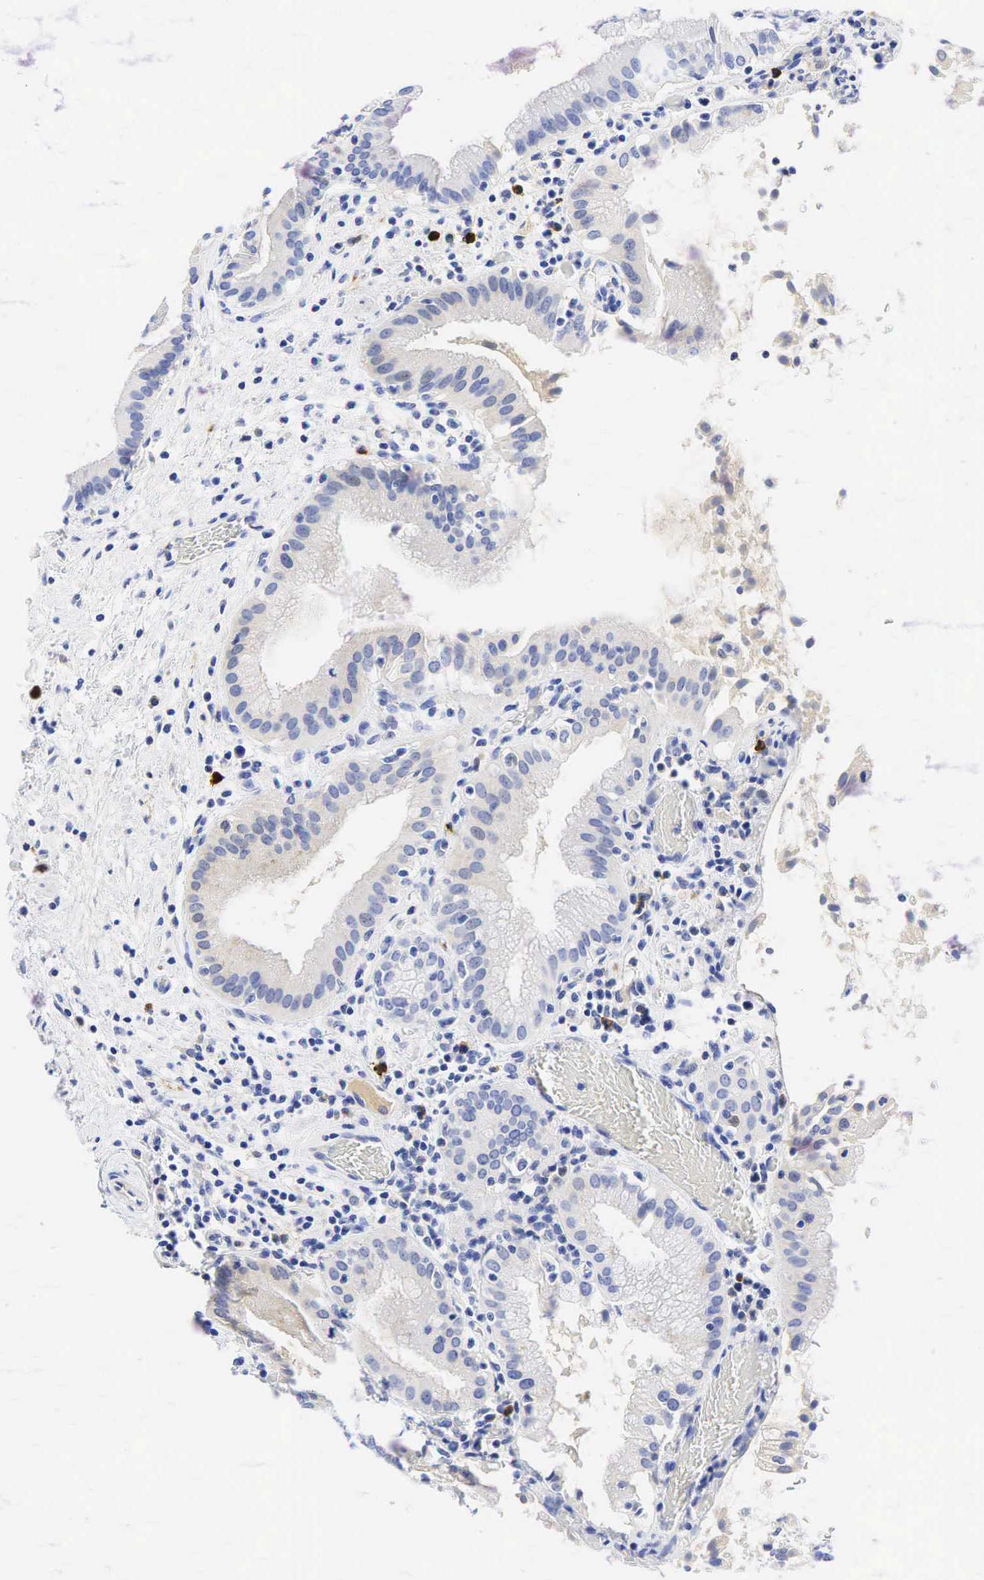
{"staining": {"intensity": "weak", "quantity": "25%-75%", "location": "cytoplasmic/membranous"}, "tissue": "gallbladder", "cell_type": "Glandular cells", "image_type": "normal", "snomed": [{"axis": "morphology", "description": "Normal tissue, NOS"}, {"axis": "topography", "description": "Gallbladder"}], "caption": "Immunohistochemistry (IHC) of benign gallbladder reveals low levels of weak cytoplasmic/membranous expression in approximately 25%-75% of glandular cells.", "gene": "TNFRSF8", "patient": {"sex": "male", "age": 73}}